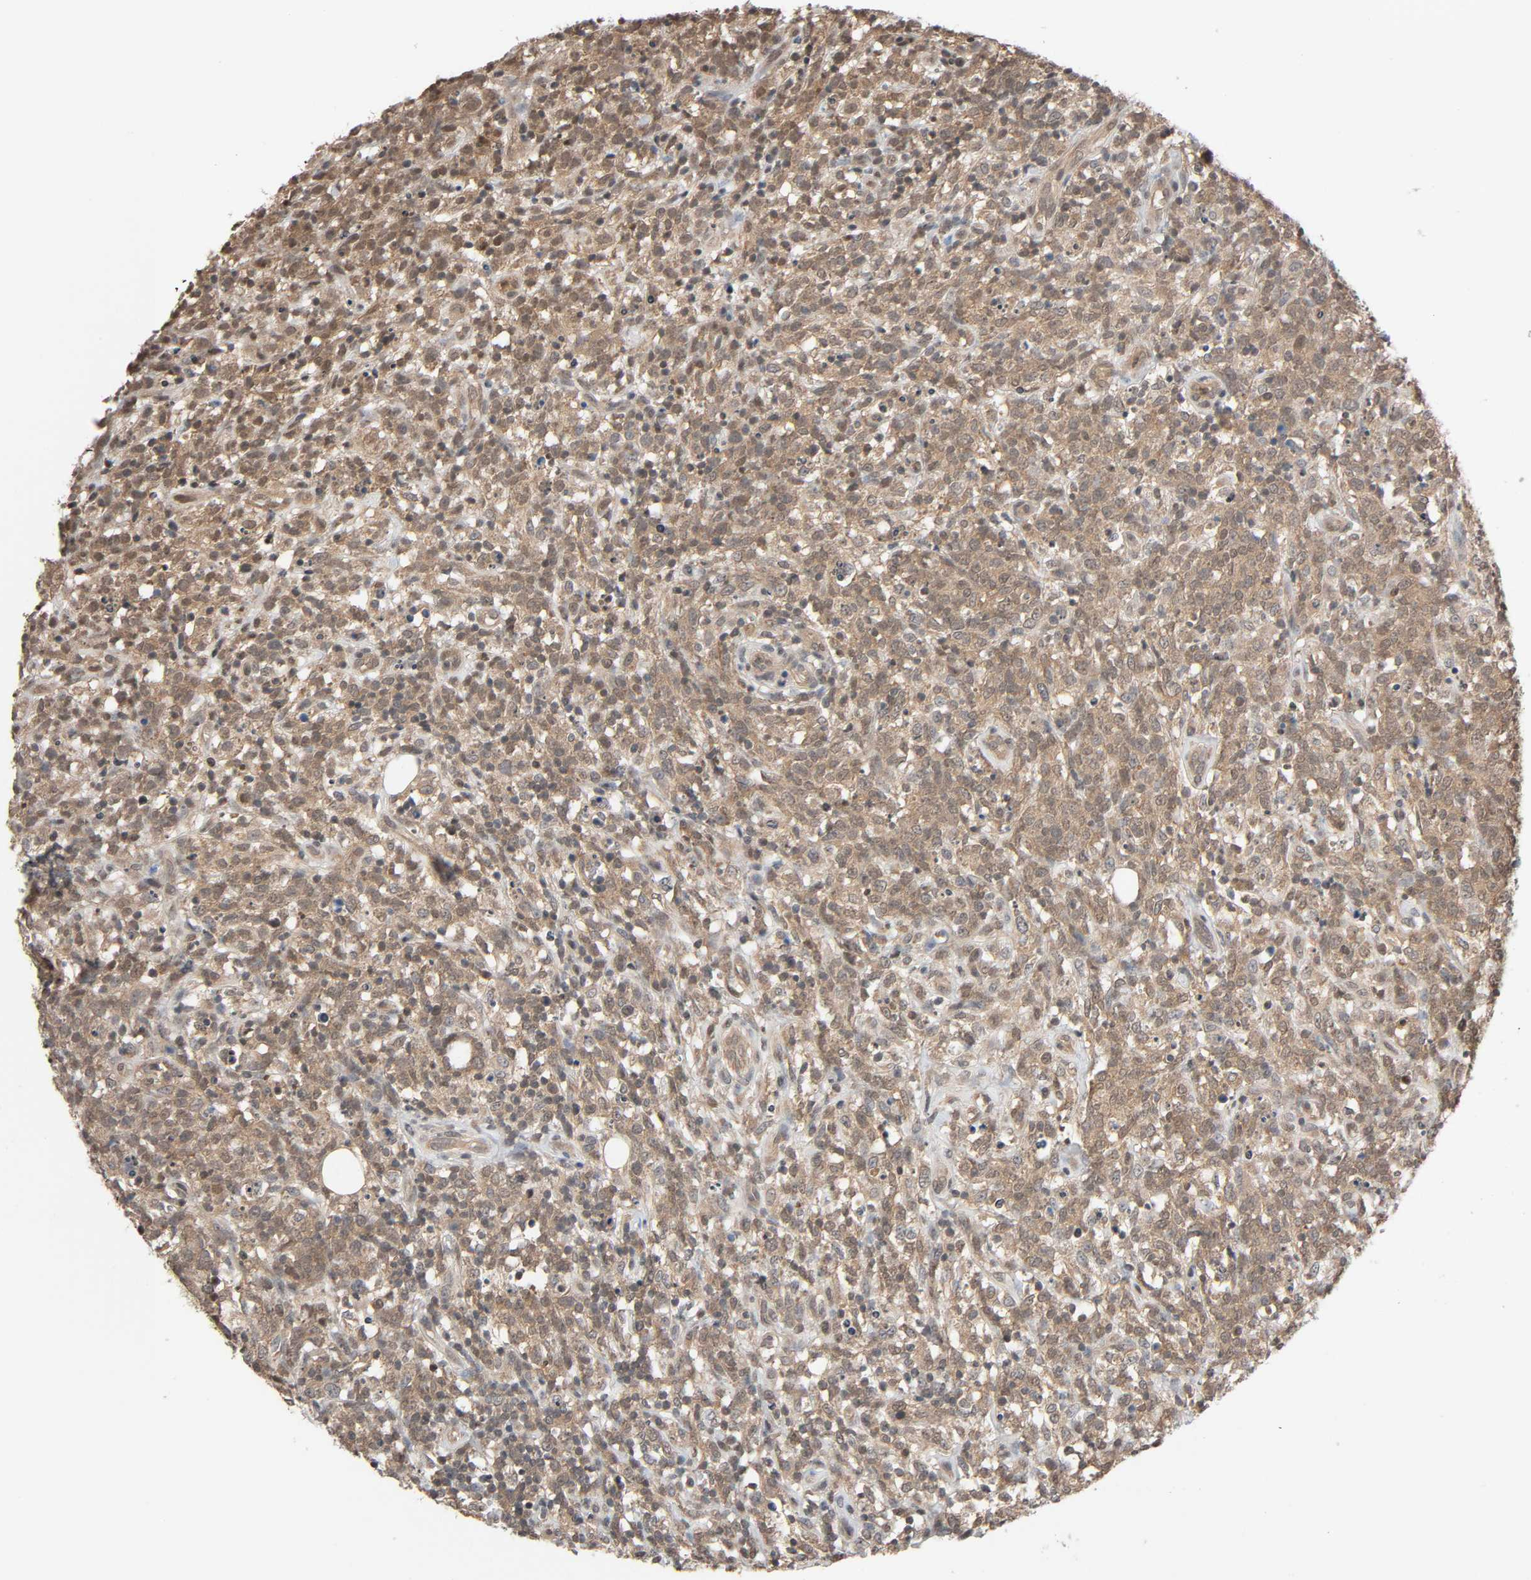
{"staining": {"intensity": "weak", "quantity": ">75%", "location": "cytoplasmic/membranous,nuclear"}, "tissue": "lymphoma", "cell_type": "Tumor cells", "image_type": "cancer", "snomed": [{"axis": "morphology", "description": "Malignant lymphoma, non-Hodgkin's type, High grade"}, {"axis": "topography", "description": "Lymph node"}], "caption": "A brown stain shows weak cytoplasmic/membranous and nuclear positivity of a protein in malignant lymphoma, non-Hodgkin's type (high-grade) tumor cells. (DAB (3,3'-diaminobenzidine) IHC, brown staining for protein, blue staining for nuclei).", "gene": "NEDD8", "patient": {"sex": "female", "age": 73}}